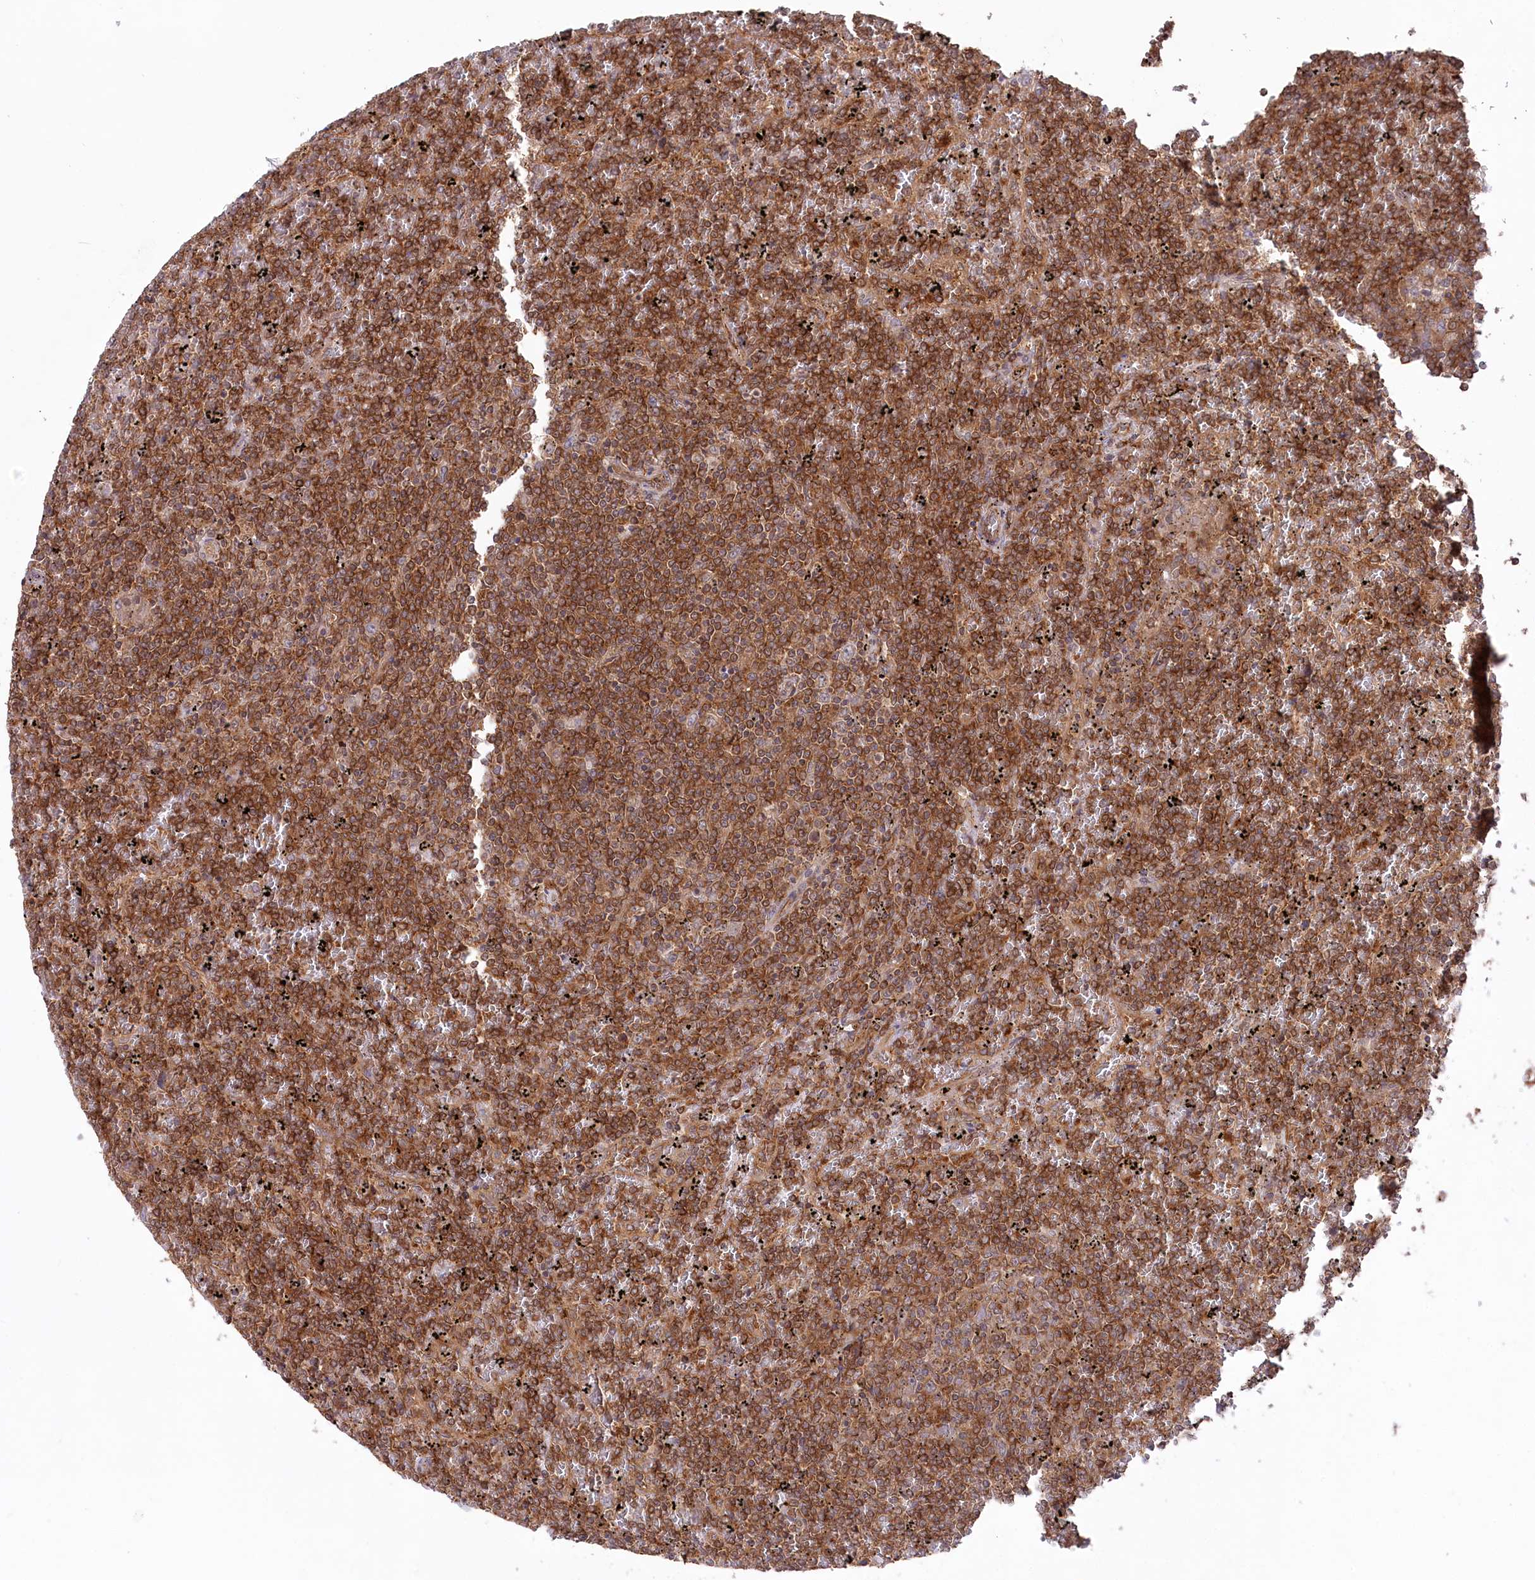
{"staining": {"intensity": "moderate", "quantity": ">75%", "location": "cytoplasmic/membranous"}, "tissue": "lymphoma", "cell_type": "Tumor cells", "image_type": "cancer", "snomed": [{"axis": "morphology", "description": "Malignant lymphoma, non-Hodgkin's type, Low grade"}, {"axis": "topography", "description": "Spleen"}], "caption": "Tumor cells demonstrate moderate cytoplasmic/membranous positivity in approximately >75% of cells in malignant lymphoma, non-Hodgkin's type (low-grade). (Brightfield microscopy of DAB IHC at high magnification).", "gene": "PPP1R21", "patient": {"sex": "female", "age": 19}}